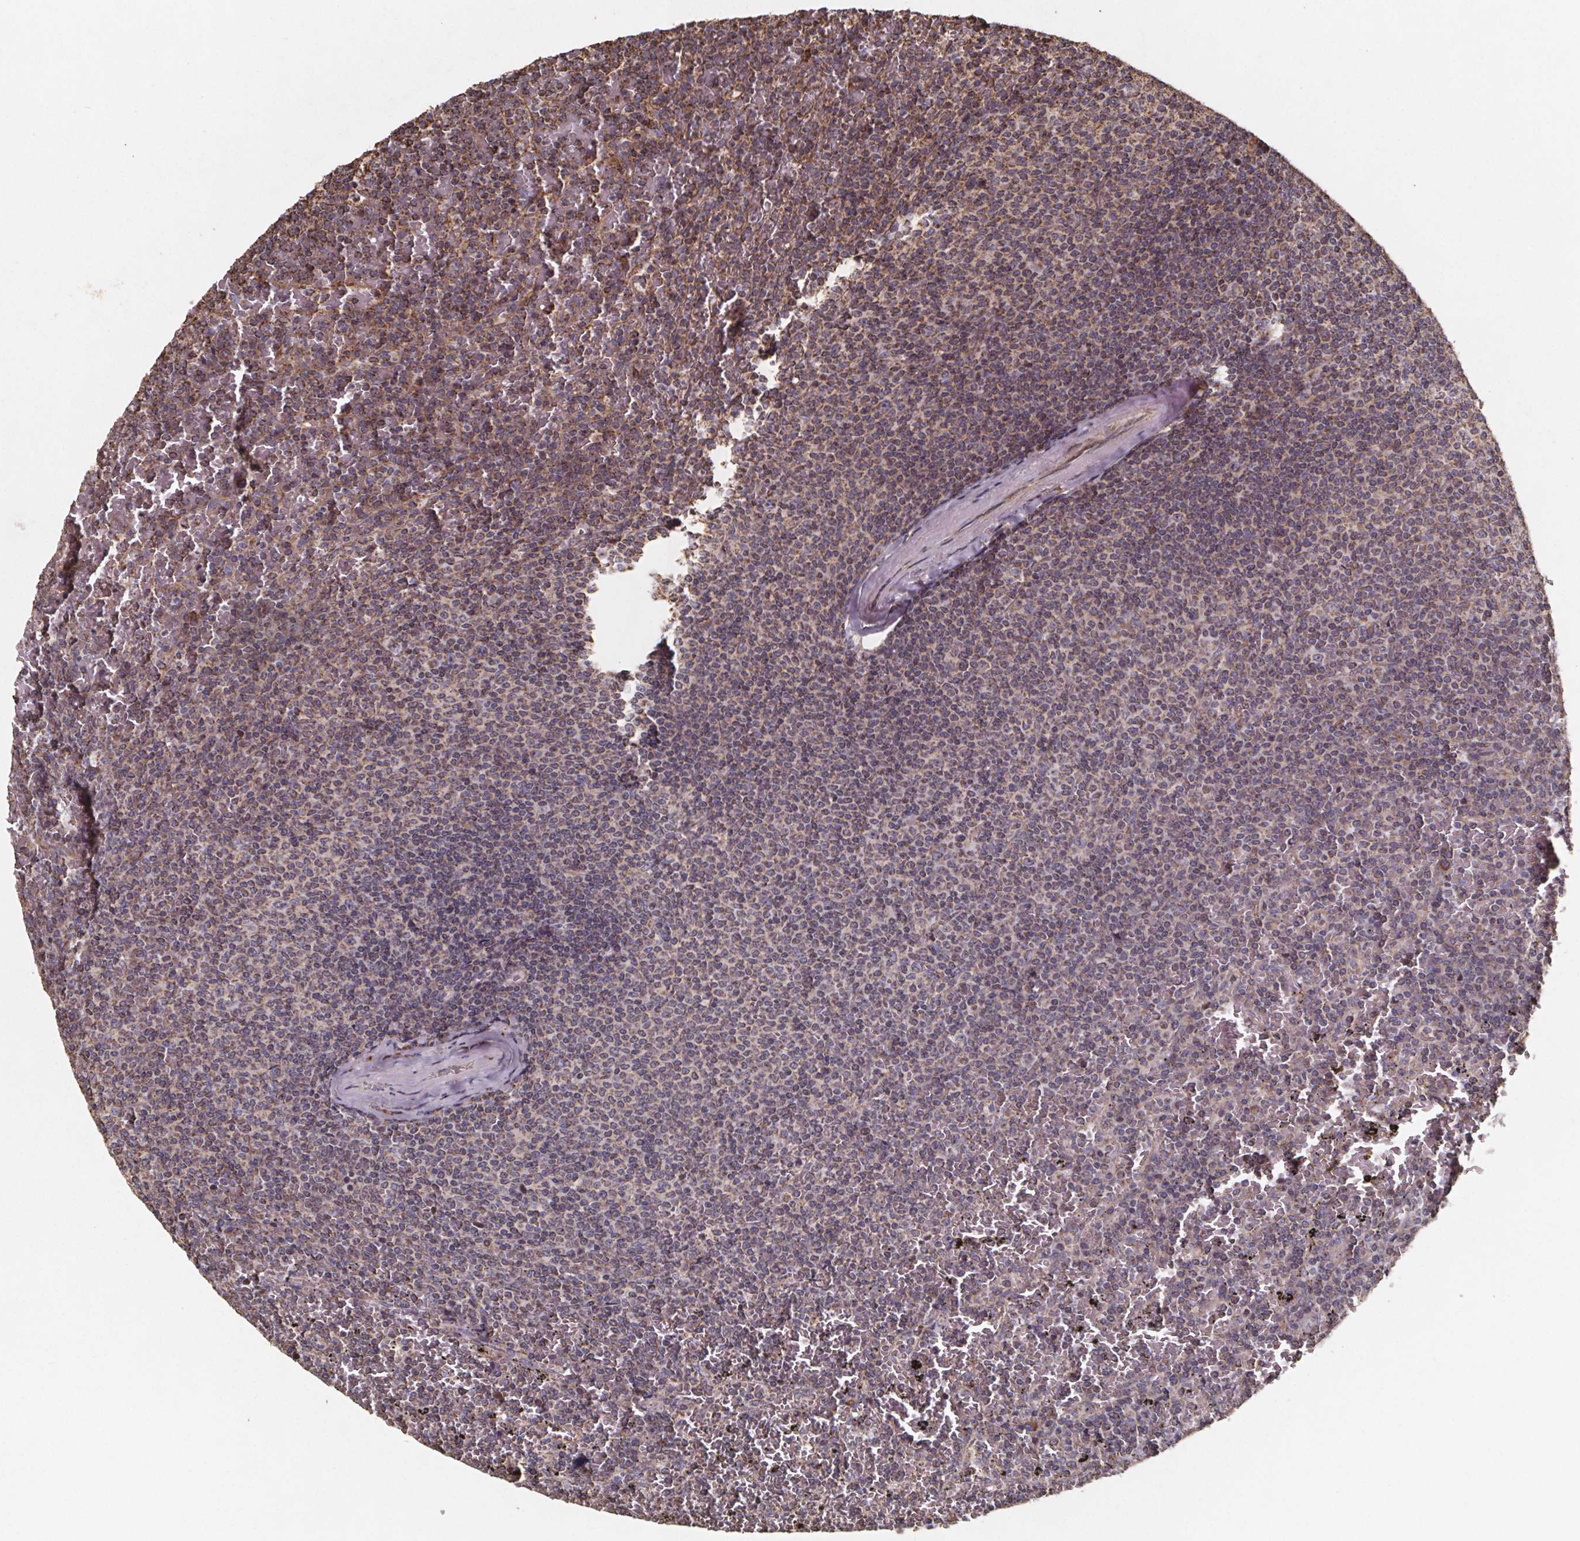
{"staining": {"intensity": "moderate", "quantity": ">75%", "location": "cytoplasmic/membranous"}, "tissue": "lymphoma", "cell_type": "Tumor cells", "image_type": "cancer", "snomed": [{"axis": "morphology", "description": "Malignant lymphoma, non-Hodgkin's type, Low grade"}, {"axis": "topography", "description": "Spleen"}], "caption": "Immunohistochemical staining of low-grade malignant lymphoma, non-Hodgkin's type reveals medium levels of moderate cytoplasmic/membranous protein staining in approximately >75% of tumor cells. The protein is shown in brown color, while the nuclei are stained blue.", "gene": "SLC35D2", "patient": {"sex": "female", "age": 77}}